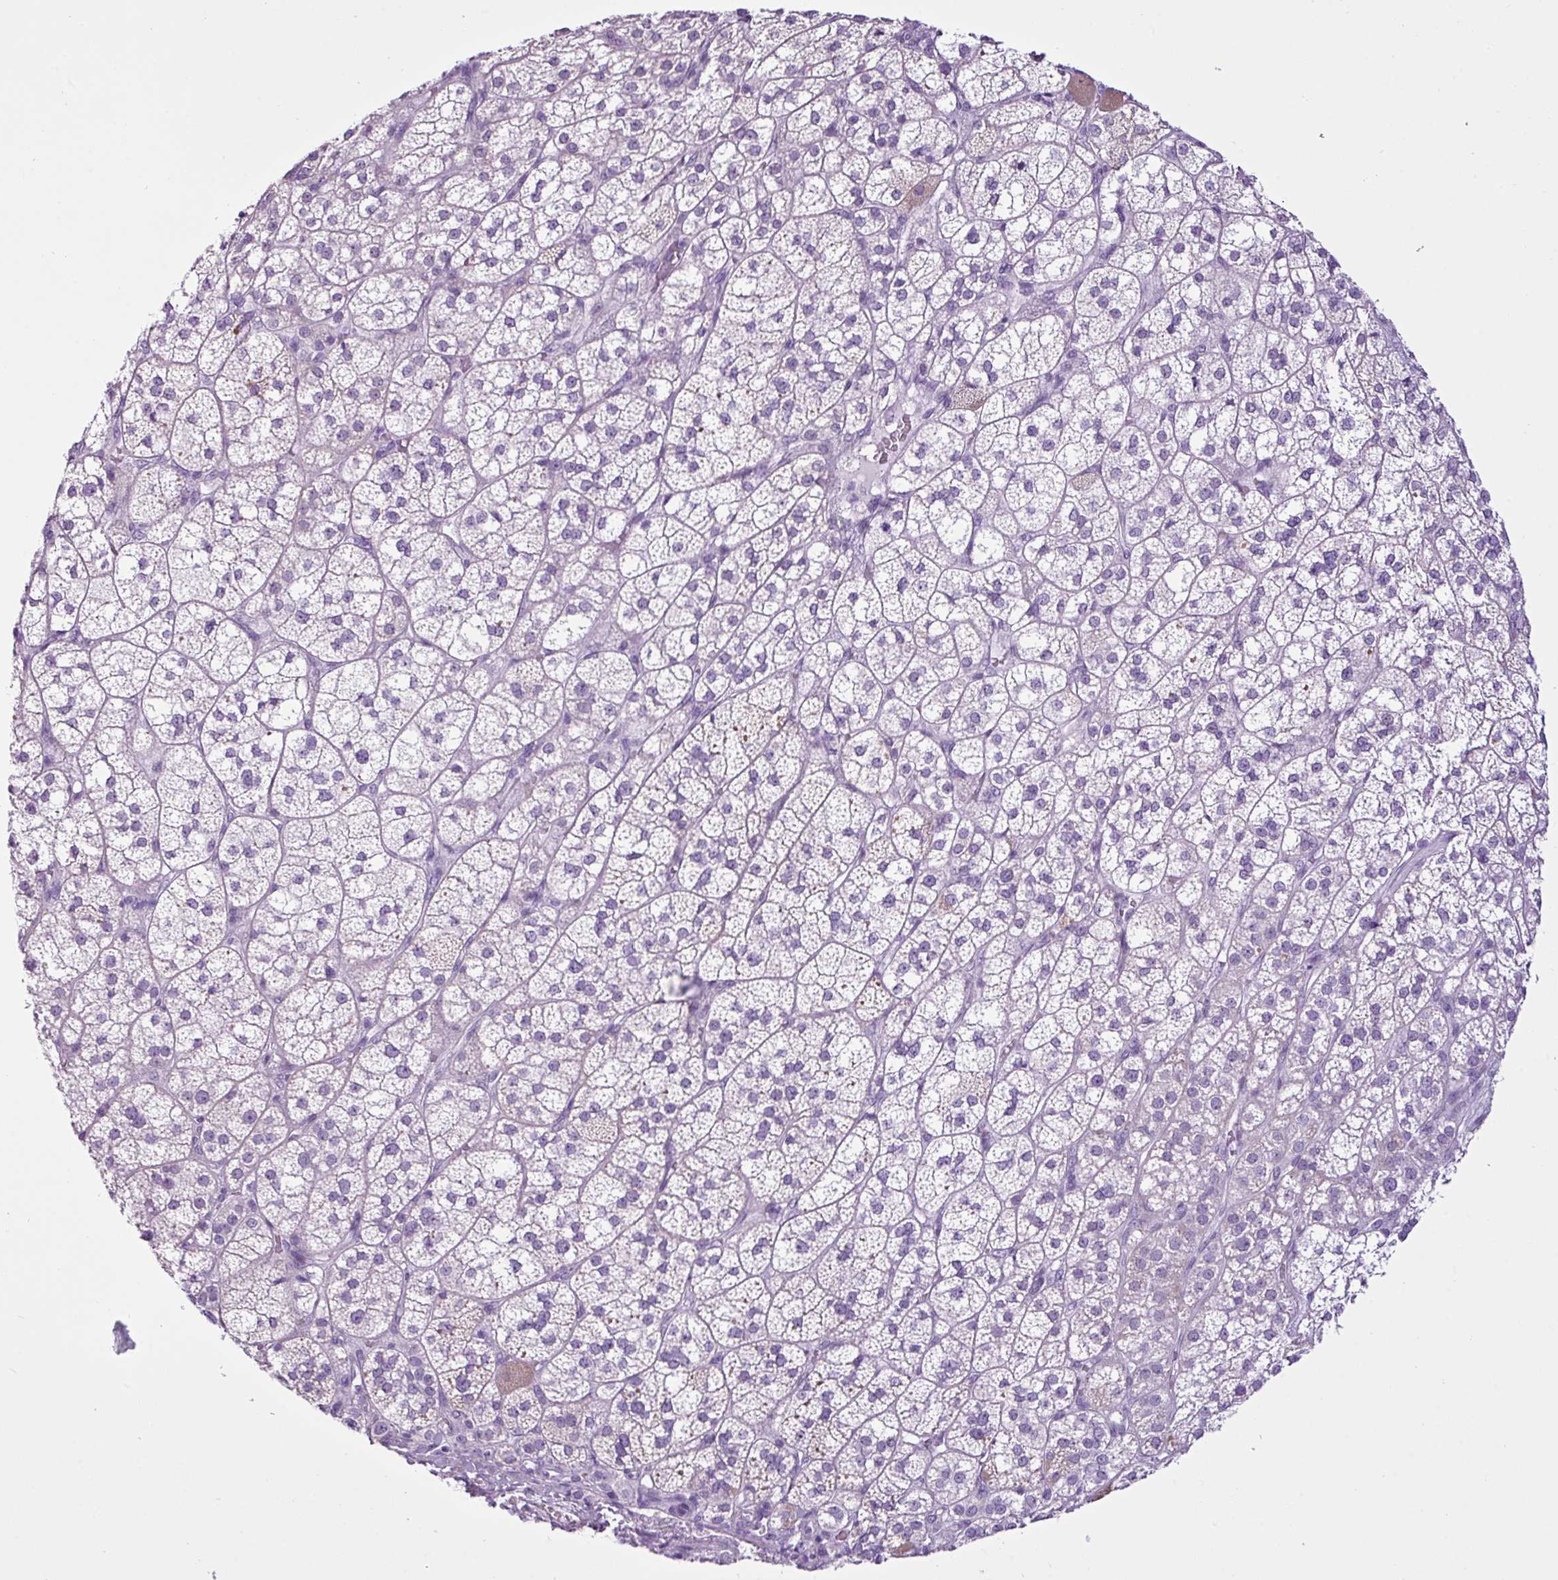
{"staining": {"intensity": "moderate", "quantity": "25%-75%", "location": "cytoplasmic/membranous"}, "tissue": "adrenal gland", "cell_type": "Glandular cells", "image_type": "normal", "snomed": [{"axis": "morphology", "description": "Normal tissue, NOS"}, {"axis": "topography", "description": "Adrenal gland"}], "caption": "Moderate cytoplasmic/membranous positivity is identified in approximately 25%-75% of glandular cells in benign adrenal gland. (IHC, brightfield microscopy, high magnification).", "gene": "LILRB4", "patient": {"sex": "female", "age": 60}}